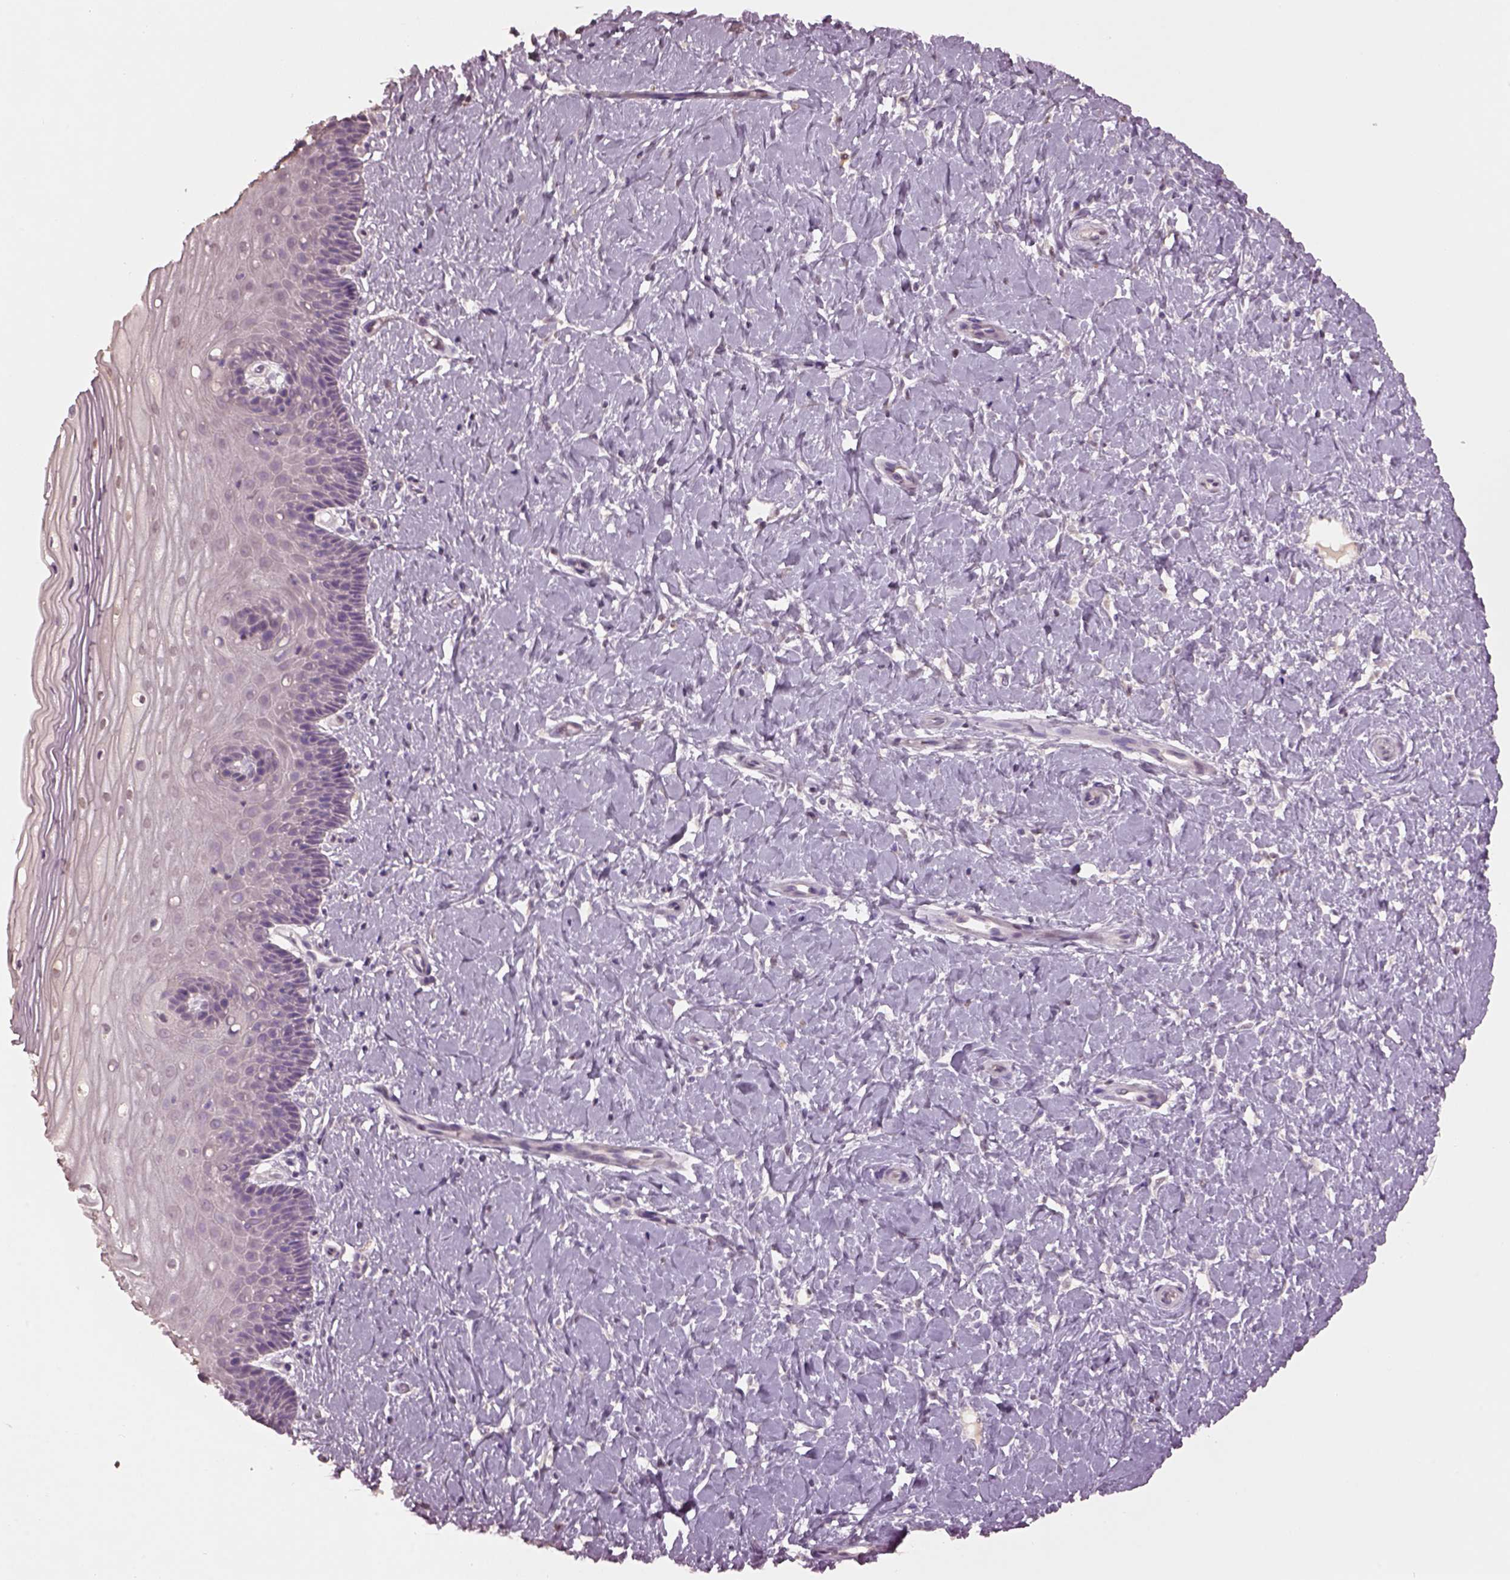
{"staining": {"intensity": "negative", "quantity": "none", "location": "none"}, "tissue": "cervix", "cell_type": "Glandular cells", "image_type": "normal", "snomed": [{"axis": "morphology", "description": "Normal tissue, NOS"}, {"axis": "topography", "description": "Cervix"}], "caption": "Glandular cells are negative for brown protein staining in normal cervix. (DAB (3,3'-diaminobenzidine) IHC with hematoxylin counter stain).", "gene": "KCNIP3", "patient": {"sex": "female", "age": 37}}